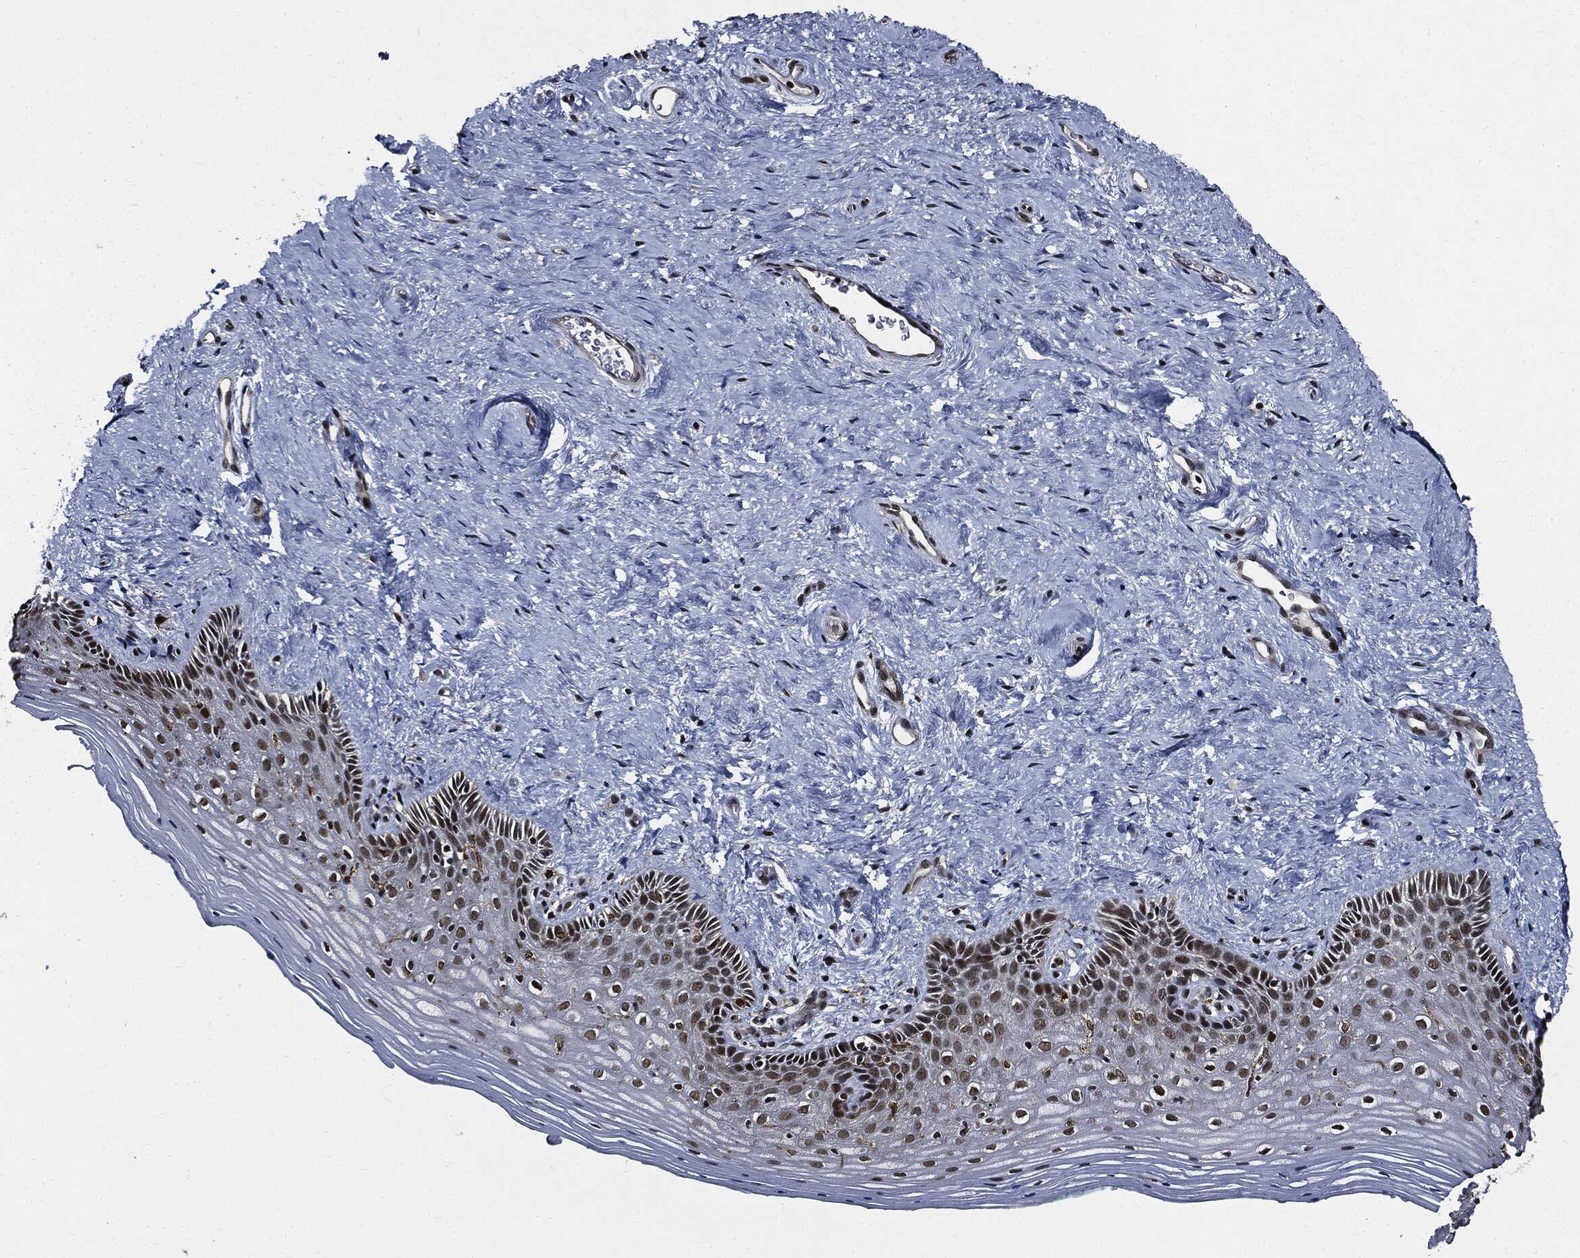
{"staining": {"intensity": "moderate", "quantity": "25%-75%", "location": "nuclear"}, "tissue": "vagina", "cell_type": "Squamous epithelial cells", "image_type": "normal", "snomed": [{"axis": "morphology", "description": "Normal tissue, NOS"}, {"axis": "topography", "description": "Vagina"}], "caption": "Immunohistochemistry of benign vagina demonstrates medium levels of moderate nuclear expression in about 25%-75% of squamous epithelial cells.", "gene": "SUGT1", "patient": {"sex": "female", "age": 45}}